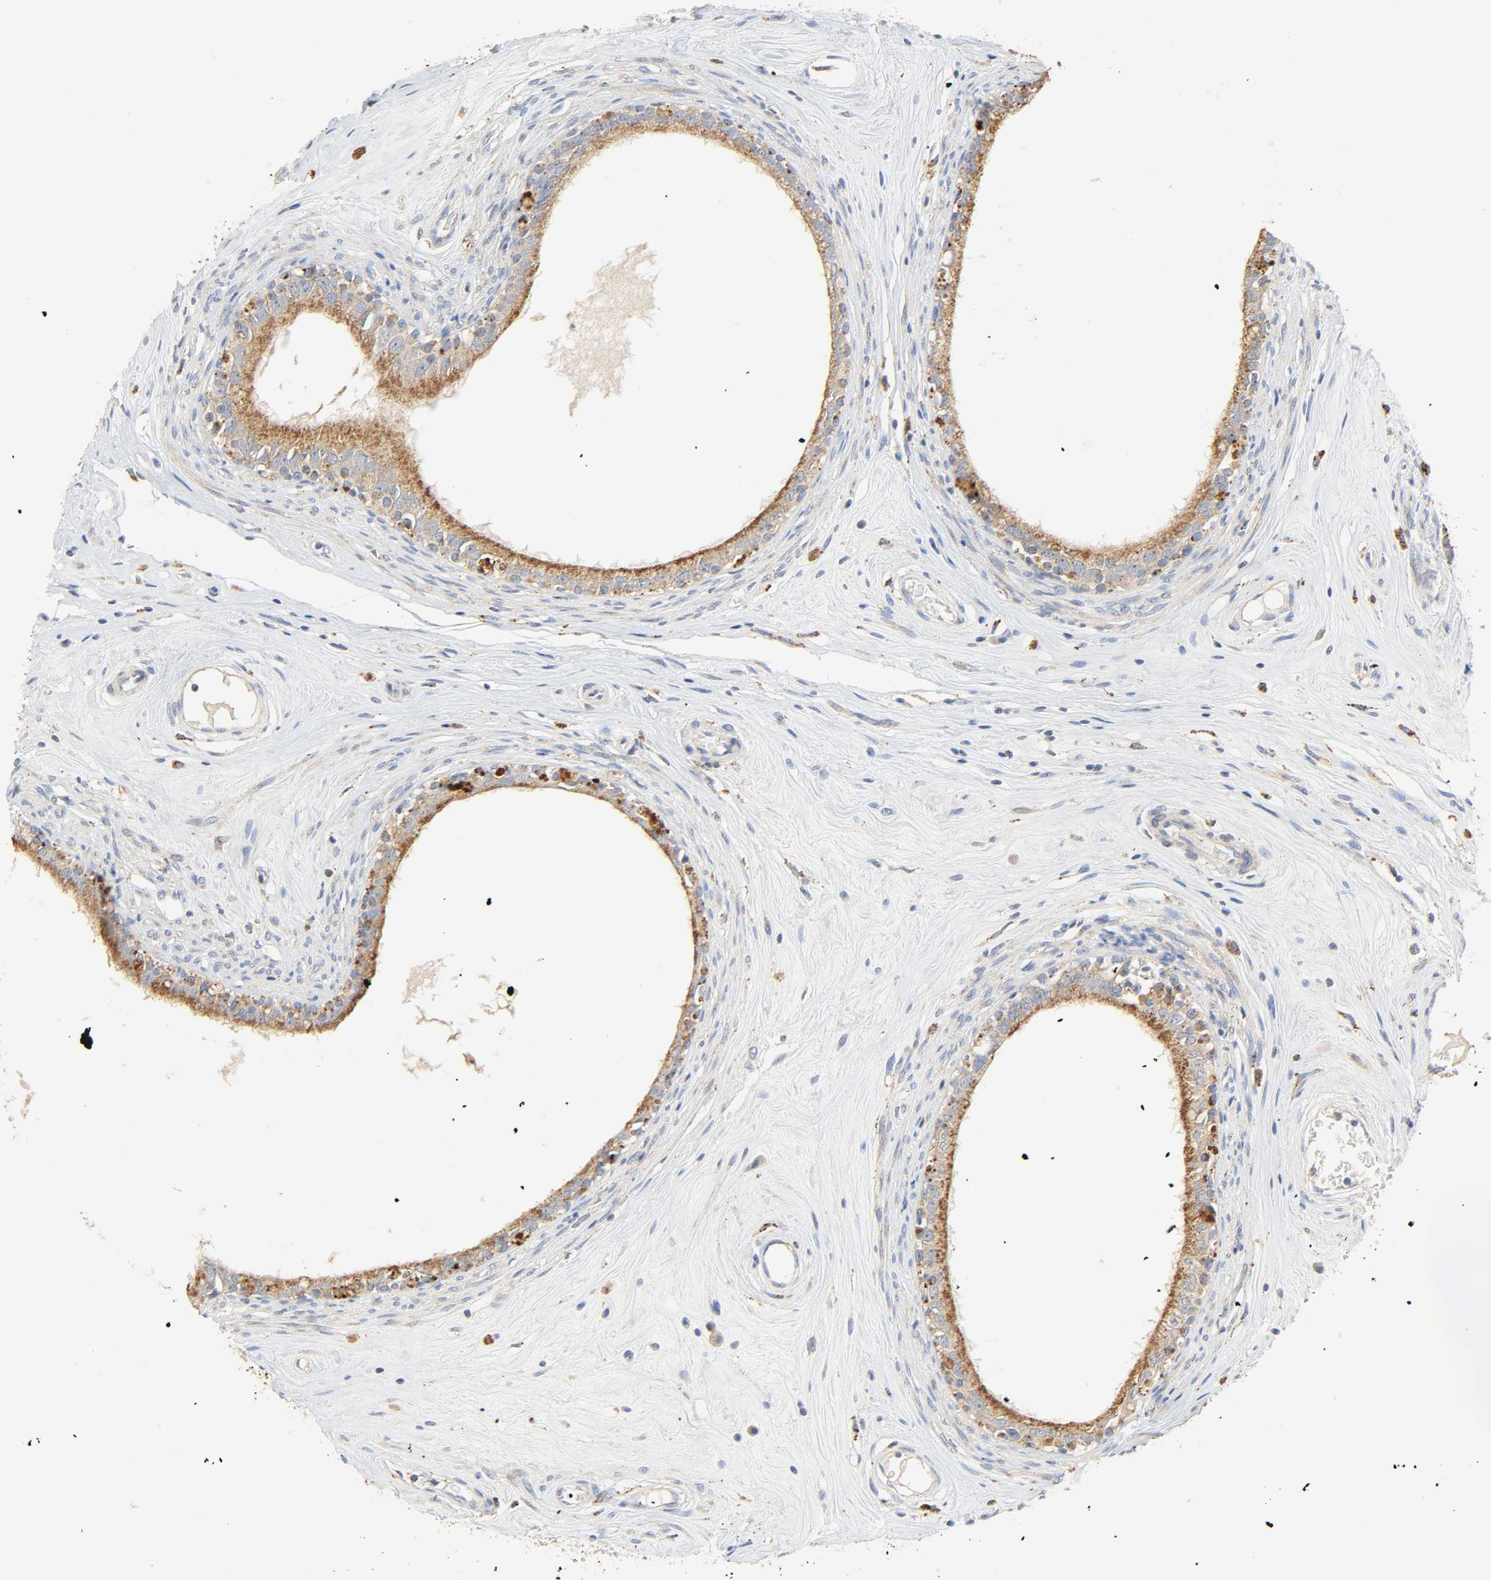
{"staining": {"intensity": "moderate", "quantity": ">75%", "location": "cytoplasmic/membranous"}, "tissue": "epididymis", "cell_type": "Glandular cells", "image_type": "normal", "snomed": [{"axis": "morphology", "description": "Normal tissue, NOS"}, {"axis": "morphology", "description": "Inflammation, NOS"}, {"axis": "topography", "description": "Epididymis"}], "caption": "Immunohistochemical staining of benign epididymis displays medium levels of moderate cytoplasmic/membranous staining in approximately >75% of glandular cells. The staining was performed using DAB to visualize the protein expression in brown, while the nuclei were stained in blue with hematoxylin (Magnification: 20x).", "gene": "CAMK2A", "patient": {"sex": "male", "age": 84}}